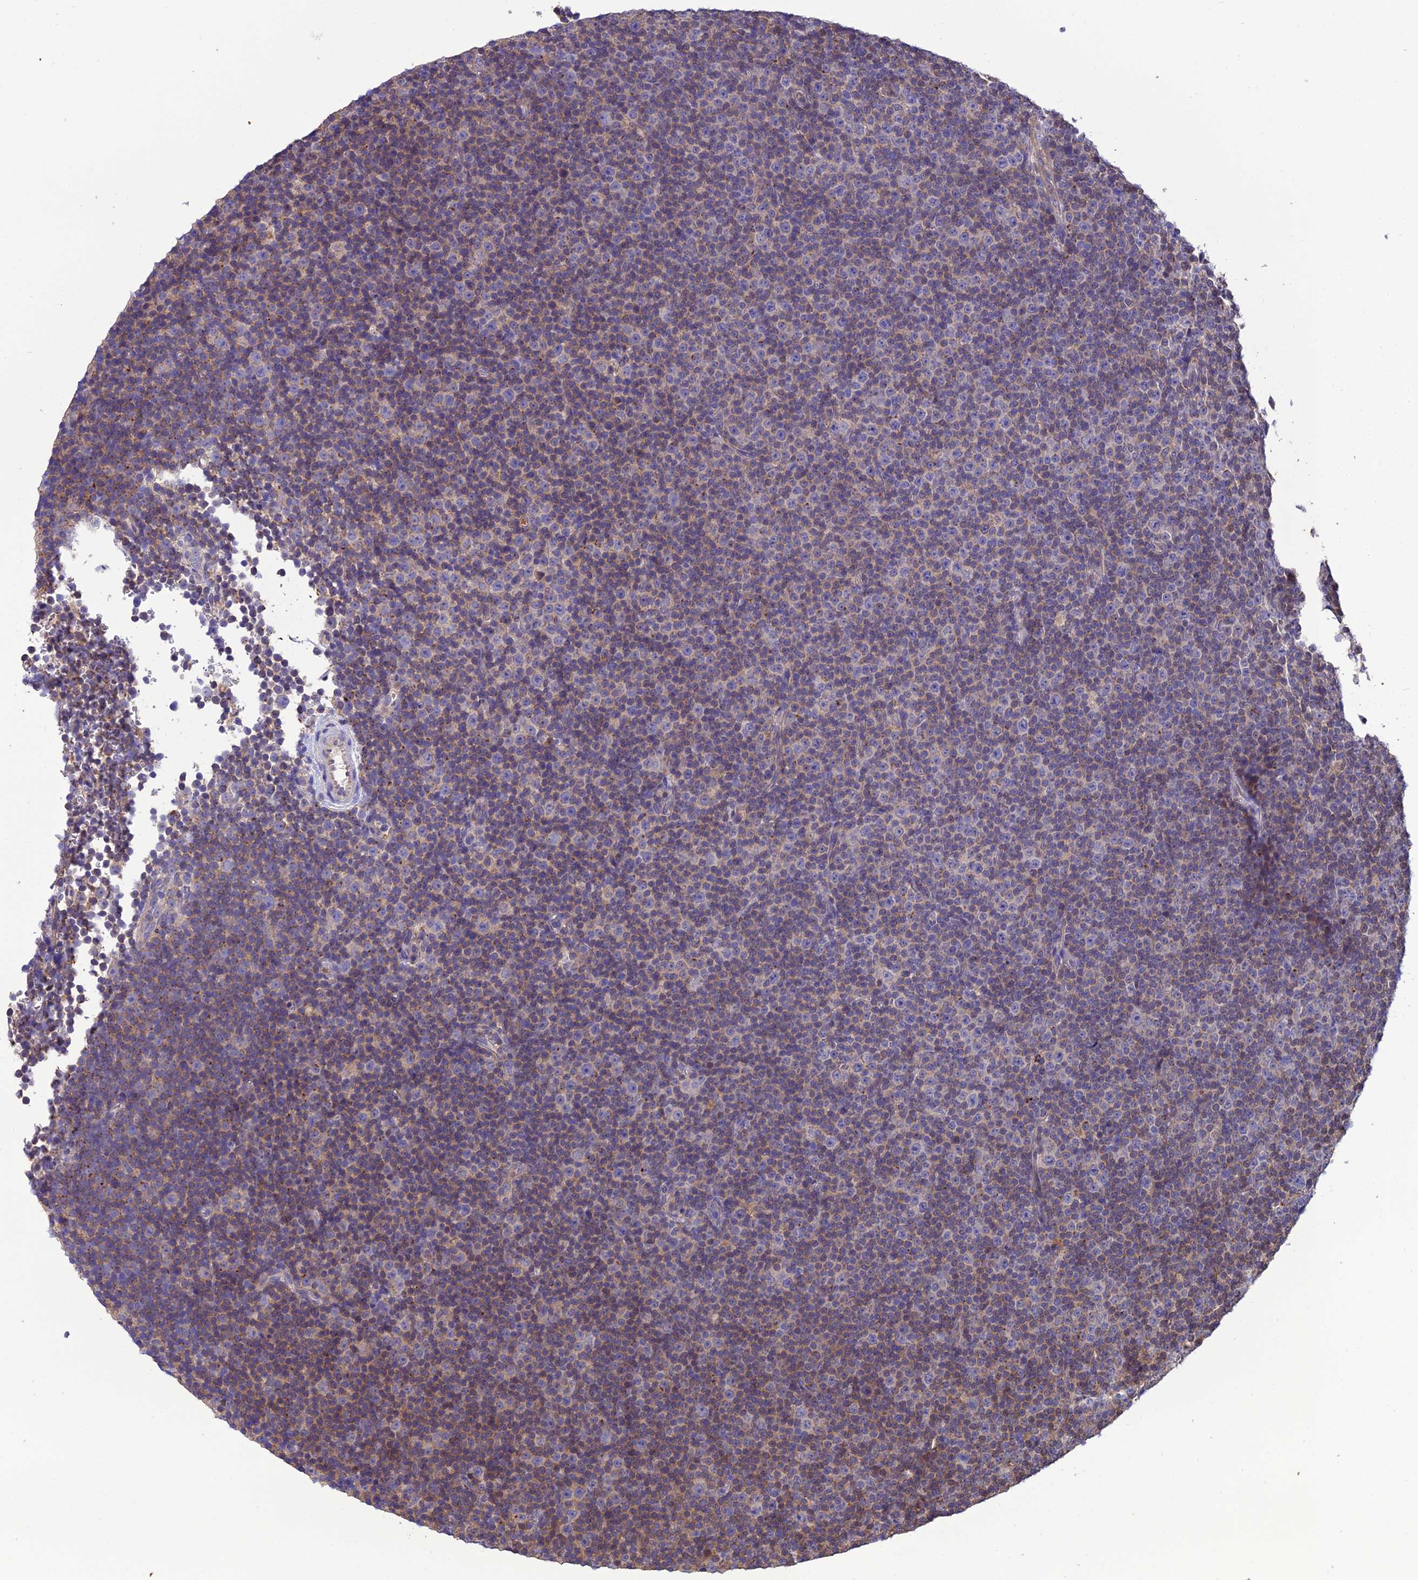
{"staining": {"intensity": "weak", "quantity": "25%-75%", "location": "cytoplasmic/membranous"}, "tissue": "lymphoma", "cell_type": "Tumor cells", "image_type": "cancer", "snomed": [{"axis": "morphology", "description": "Malignant lymphoma, non-Hodgkin's type, Low grade"}, {"axis": "topography", "description": "Lymph node"}], "caption": "Immunohistochemistry micrograph of neoplastic tissue: low-grade malignant lymphoma, non-Hodgkin's type stained using immunohistochemistry (IHC) shows low levels of weak protein expression localized specifically in the cytoplasmic/membranous of tumor cells, appearing as a cytoplasmic/membranous brown color.", "gene": "MIOS", "patient": {"sex": "female", "age": 67}}